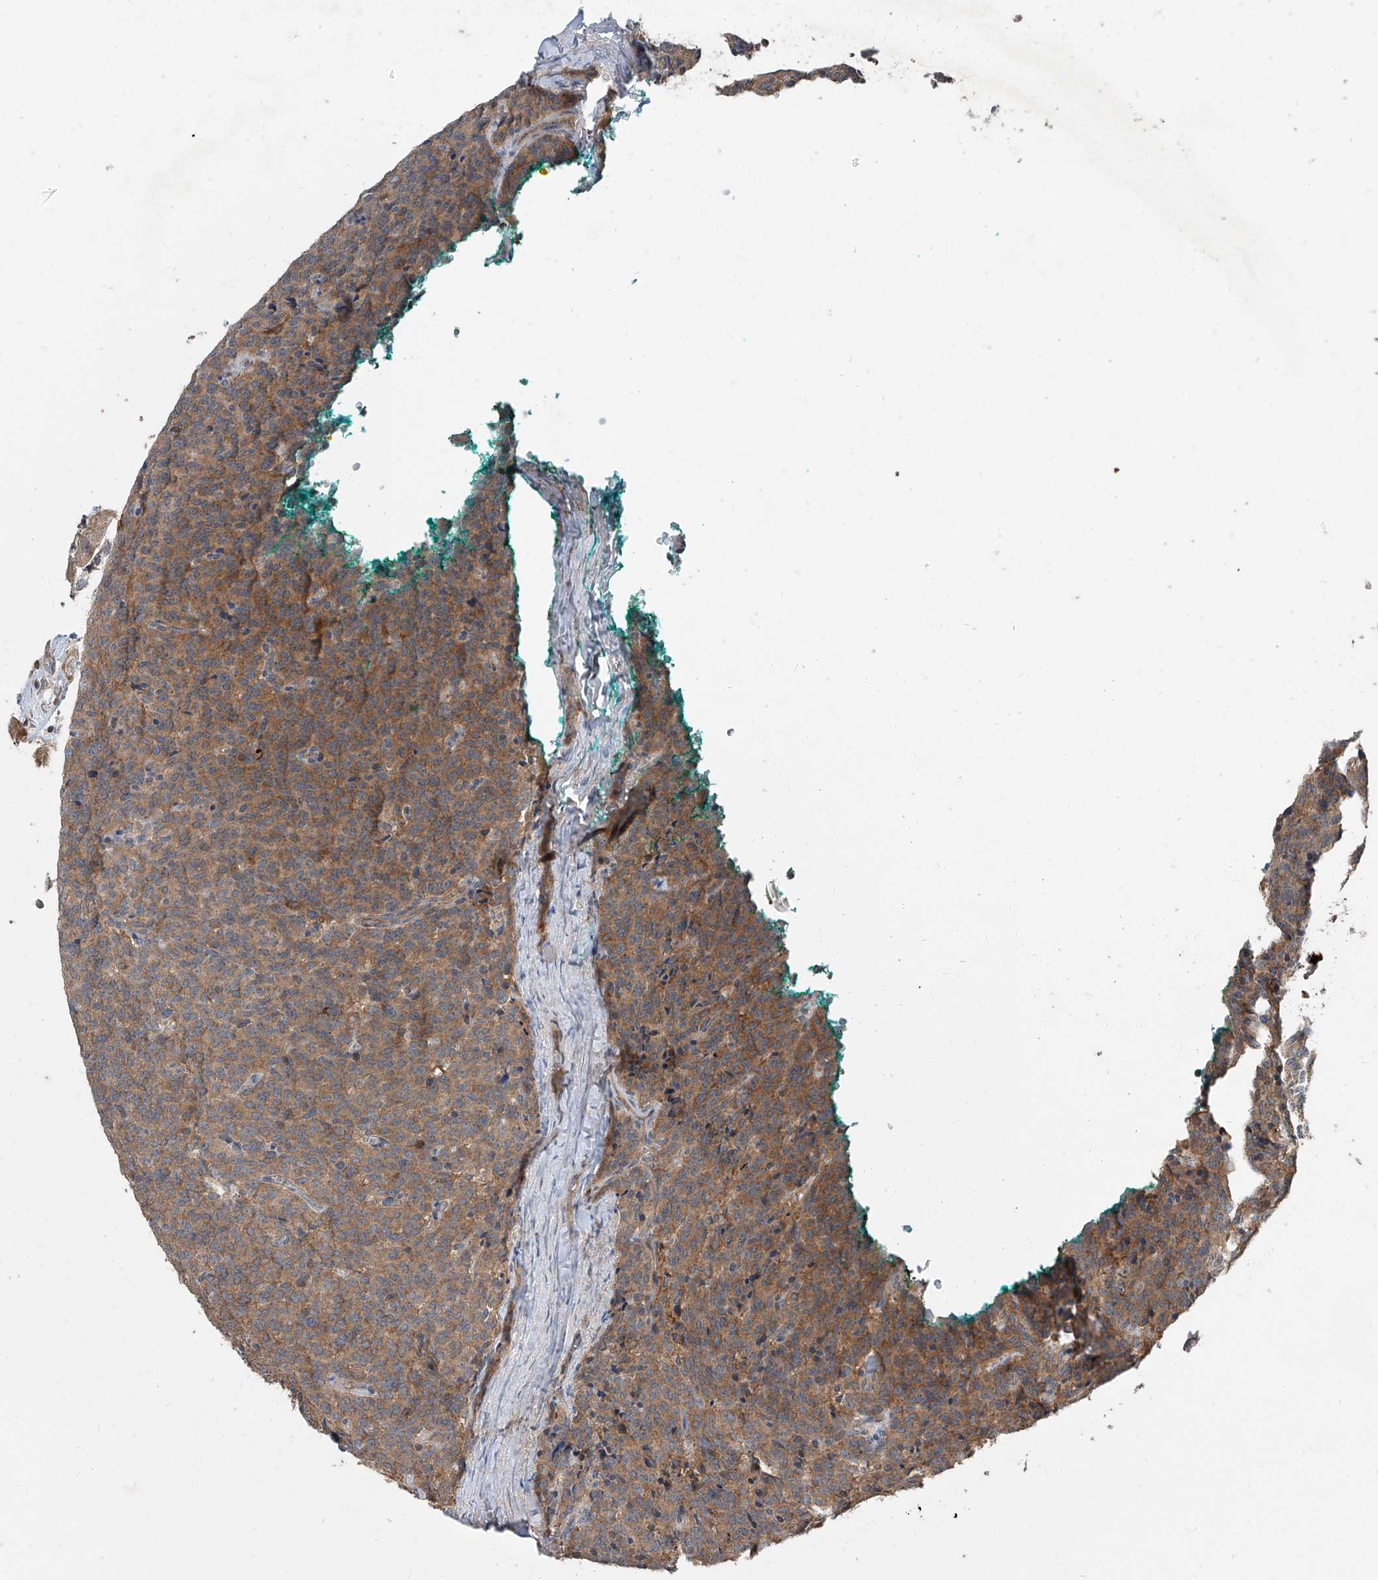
{"staining": {"intensity": "moderate", "quantity": ">75%", "location": "cytoplasmic/membranous"}, "tissue": "carcinoid", "cell_type": "Tumor cells", "image_type": "cancer", "snomed": [{"axis": "morphology", "description": "Carcinoid, malignant, NOS"}, {"axis": "topography", "description": "Lung"}], "caption": "Carcinoid stained for a protein (brown) demonstrates moderate cytoplasmic/membranous positive expression in approximately >75% of tumor cells.", "gene": "CCN1", "patient": {"sex": "female", "age": 46}}